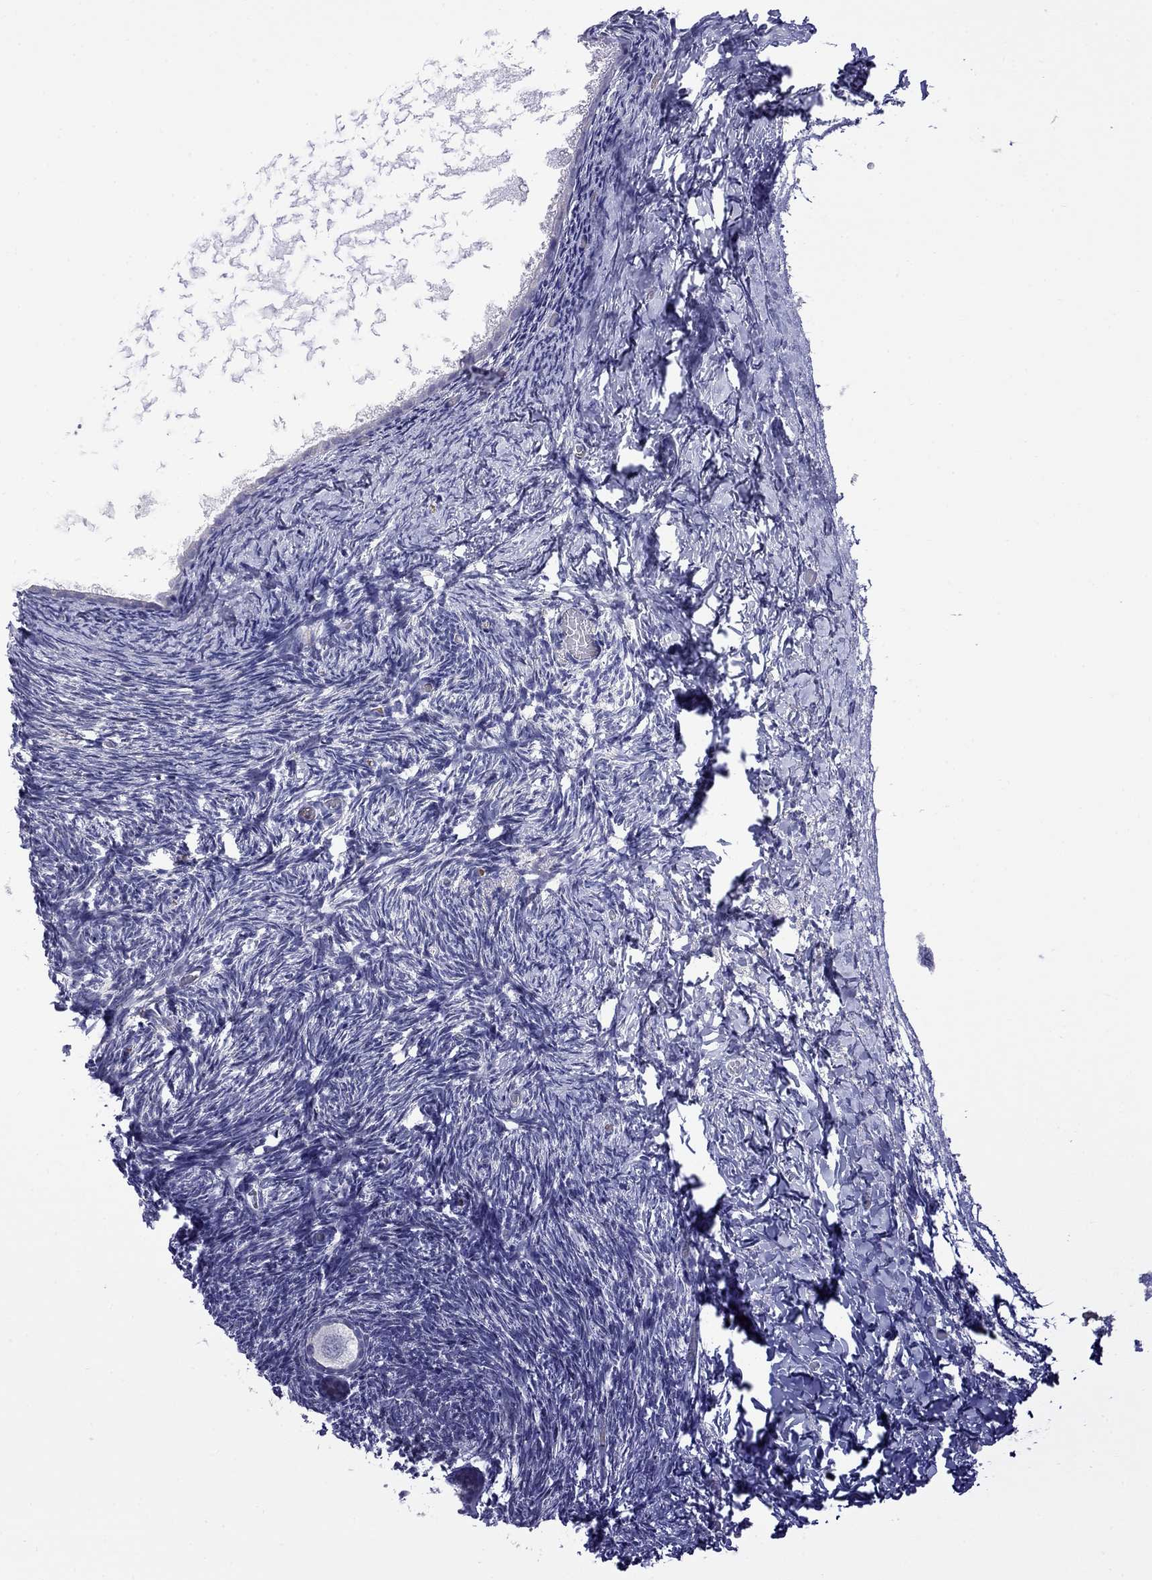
{"staining": {"intensity": "negative", "quantity": "none", "location": "none"}, "tissue": "ovary", "cell_type": "Follicle cells", "image_type": "normal", "snomed": [{"axis": "morphology", "description": "Normal tissue, NOS"}, {"axis": "topography", "description": "Ovary"}], "caption": "Protein analysis of normal ovary shows no significant positivity in follicle cells.", "gene": "STAR", "patient": {"sex": "female", "age": 39}}